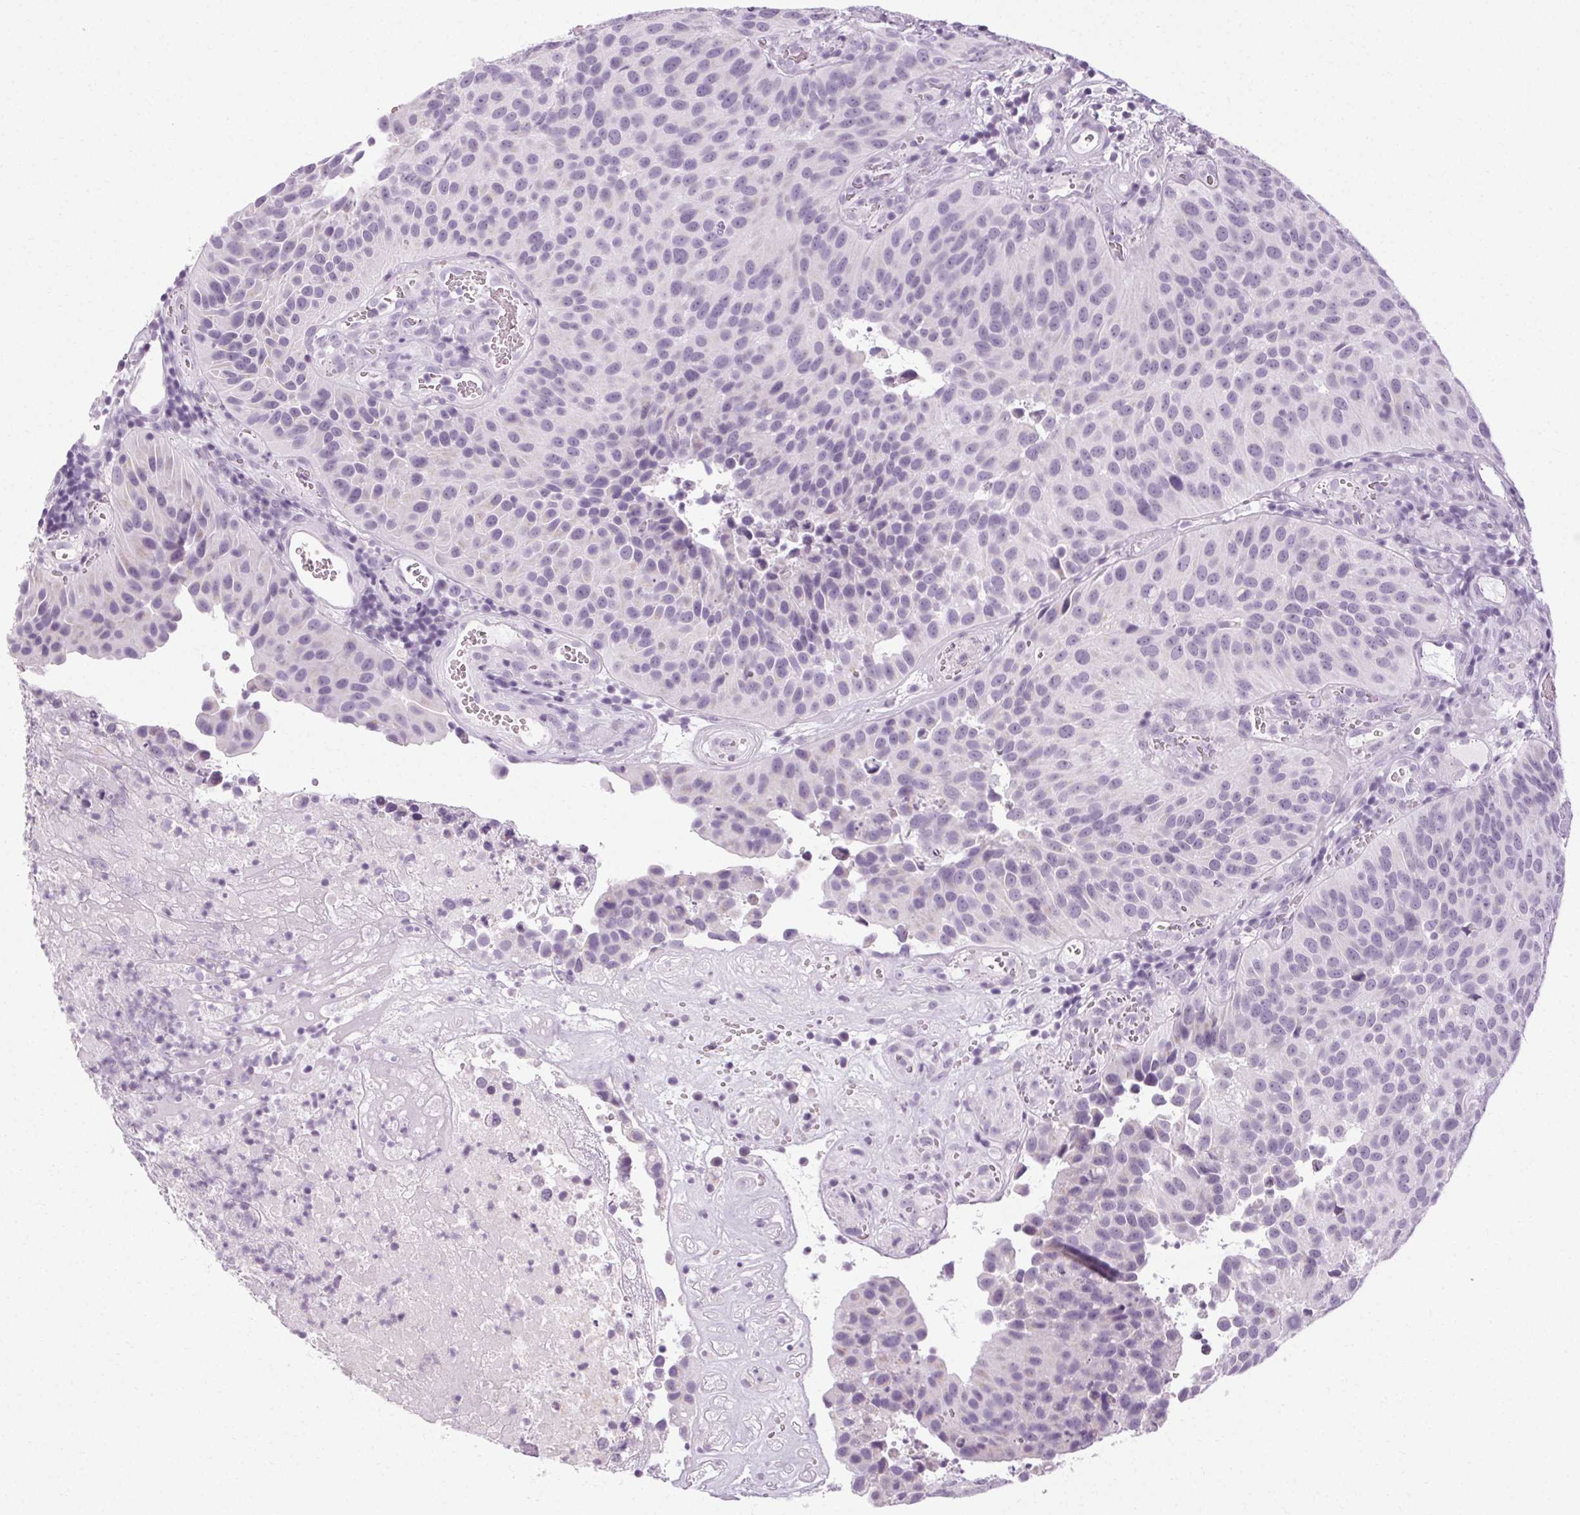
{"staining": {"intensity": "negative", "quantity": "none", "location": "none"}, "tissue": "urothelial cancer", "cell_type": "Tumor cells", "image_type": "cancer", "snomed": [{"axis": "morphology", "description": "Urothelial carcinoma, Low grade"}, {"axis": "topography", "description": "Urinary bladder"}], "caption": "Micrograph shows no significant protein expression in tumor cells of low-grade urothelial carcinoma. (DAB (3,3'-diaminobenzidine) immunohistochemistry (IHC) with hematoxylin counter stain).", "gene": "POMC", "patient": {"sex": "male", "age": 76}}